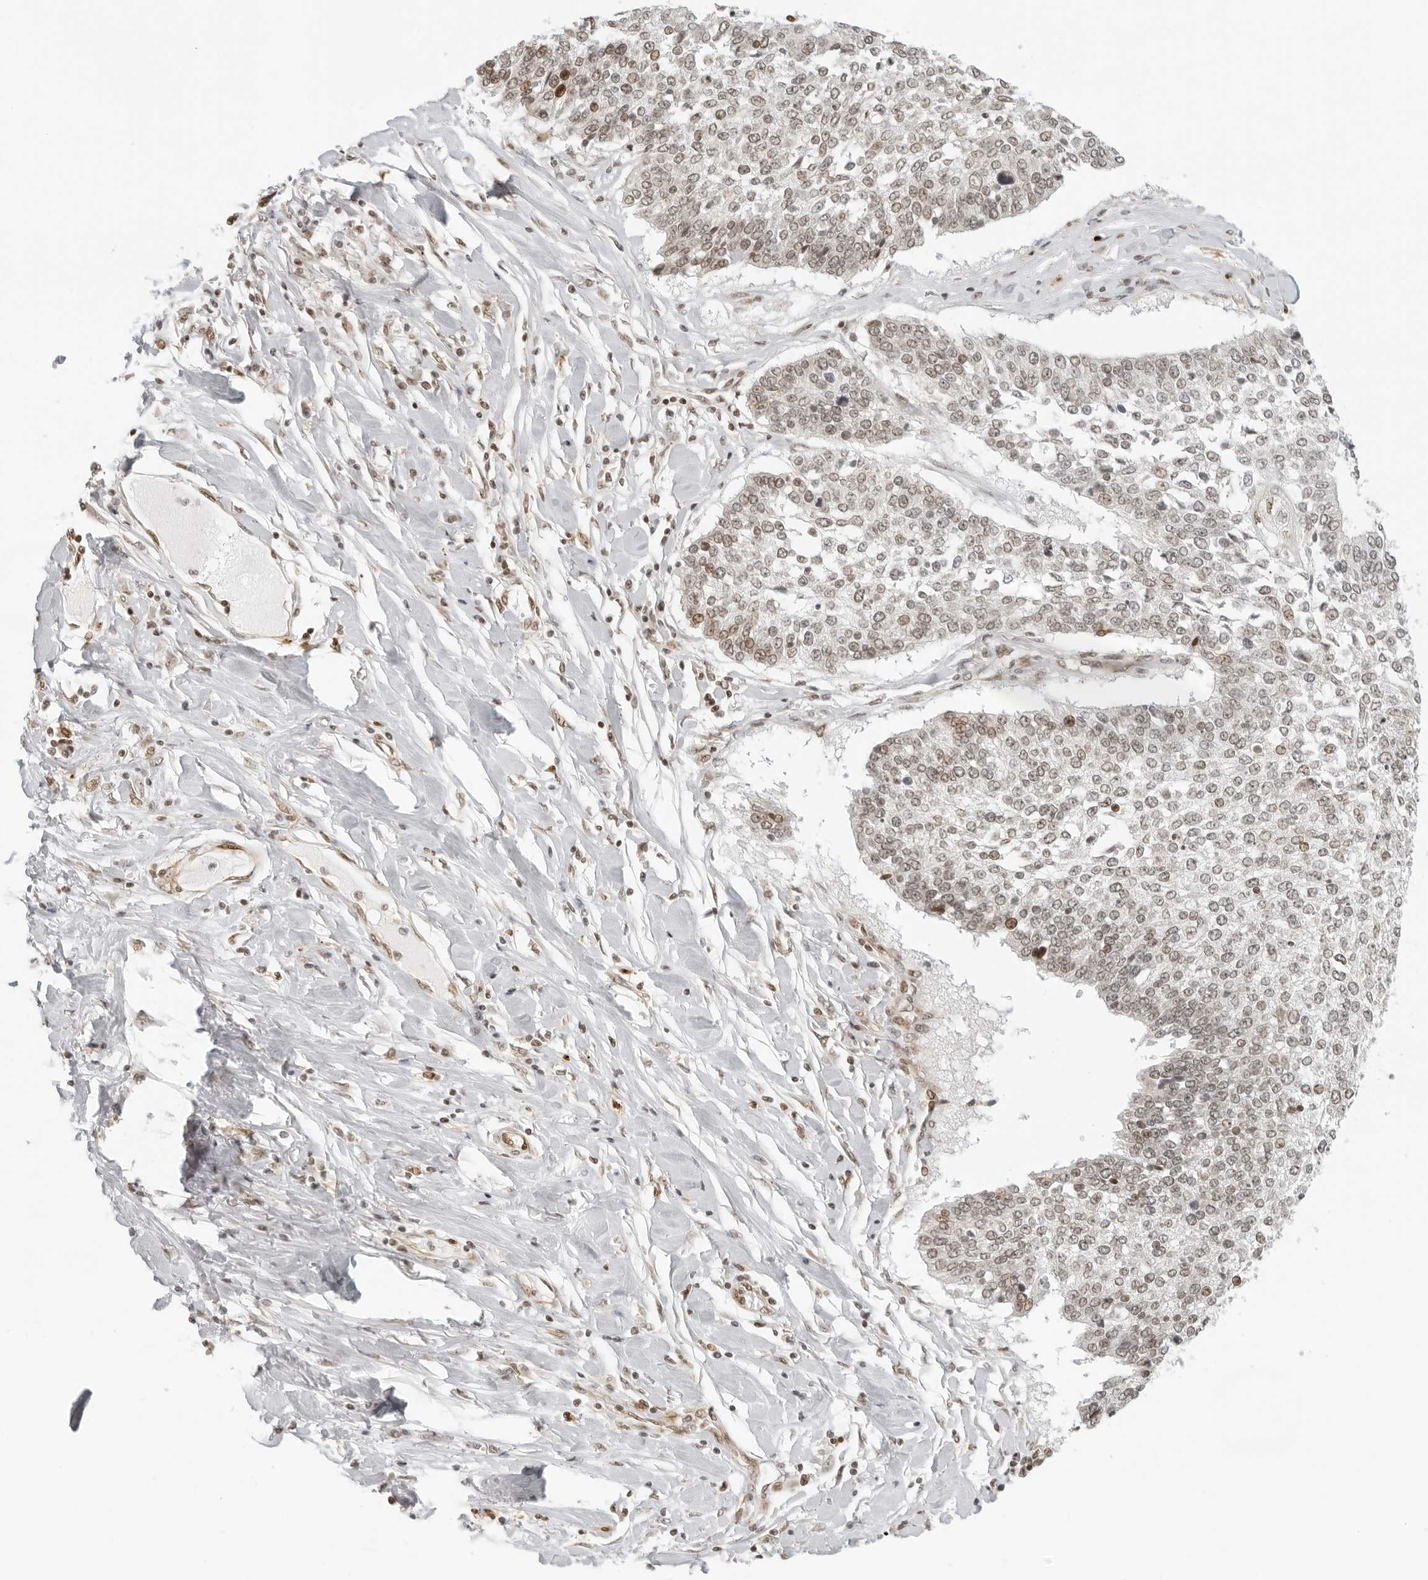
{"staining": {"intensity": "weak", "quantity": "25%-75%", "location": "nuclear"}, "tissue": "lung cancer", "cell_type": "Tumor cells", "image_type": "cancer", "snomed": [{"axis": "morphology", "description": "Normal tissue, NOS"}, {"axis": "morphology", "description": "Squamous cell carcinoma, NOS"}, {"axis": "topography", "description": "Cartilage tissue"}, {"axis": "topography", "description": "Bronchus"}, {"axis": "topography", "description": "Lung"}, {"axis": "topography", "description": "Peripheral nerve tissue"}], "caption": "A brown stain highlights weak nuclear expression of a protein in human lung cancer tumor cells. The staining was performed using DAB (3,3'-diaminobenzidine) to visualize the protein expression in brown, while the nuclei were stained in blue with hematoxylin (Magnification: 20x).", "gene": "ZNF407", "patient": {"sex": "female", "age": 49}}